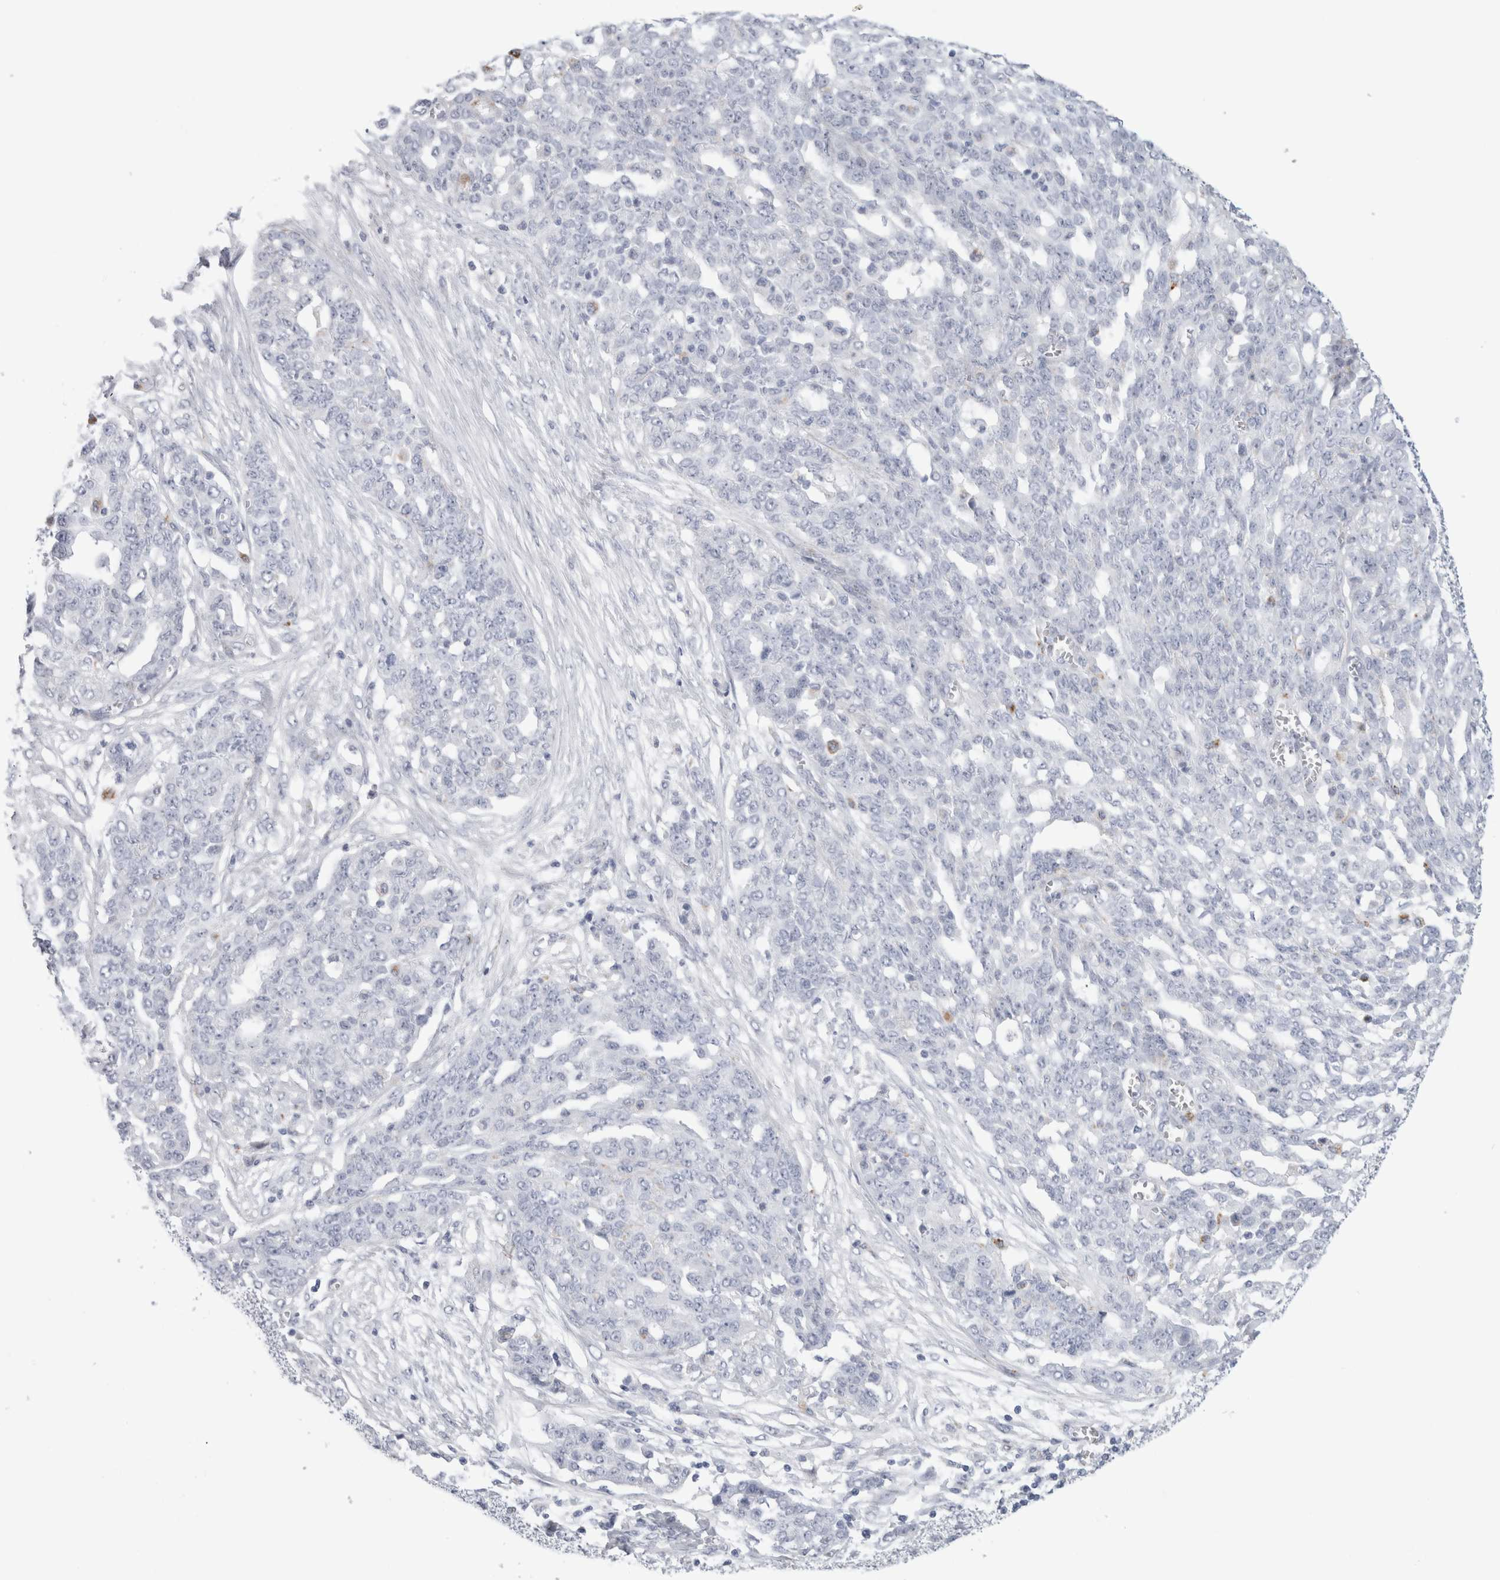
{"staining": {"intensity": "negative", "quantity": "none", "location": "none"}, "tissue": "ovarian cancer", "cell_type": "Tumor cells", "image_type": "cancer", "snomed": [{"axis": "morphology", "description": "Cystadenocarcinoma, serous, NOS"}, {"axis": "topography", "description": "Soft tissue"}, {"axis": "topography", "description": "Ovary"}], "caption": "The histopathology image shows no staining of tumor cells in ovarian serous cystadenocarcinoma.", "gene": "ANKMY1", "patient": {"sex": "female", "age": 57}}